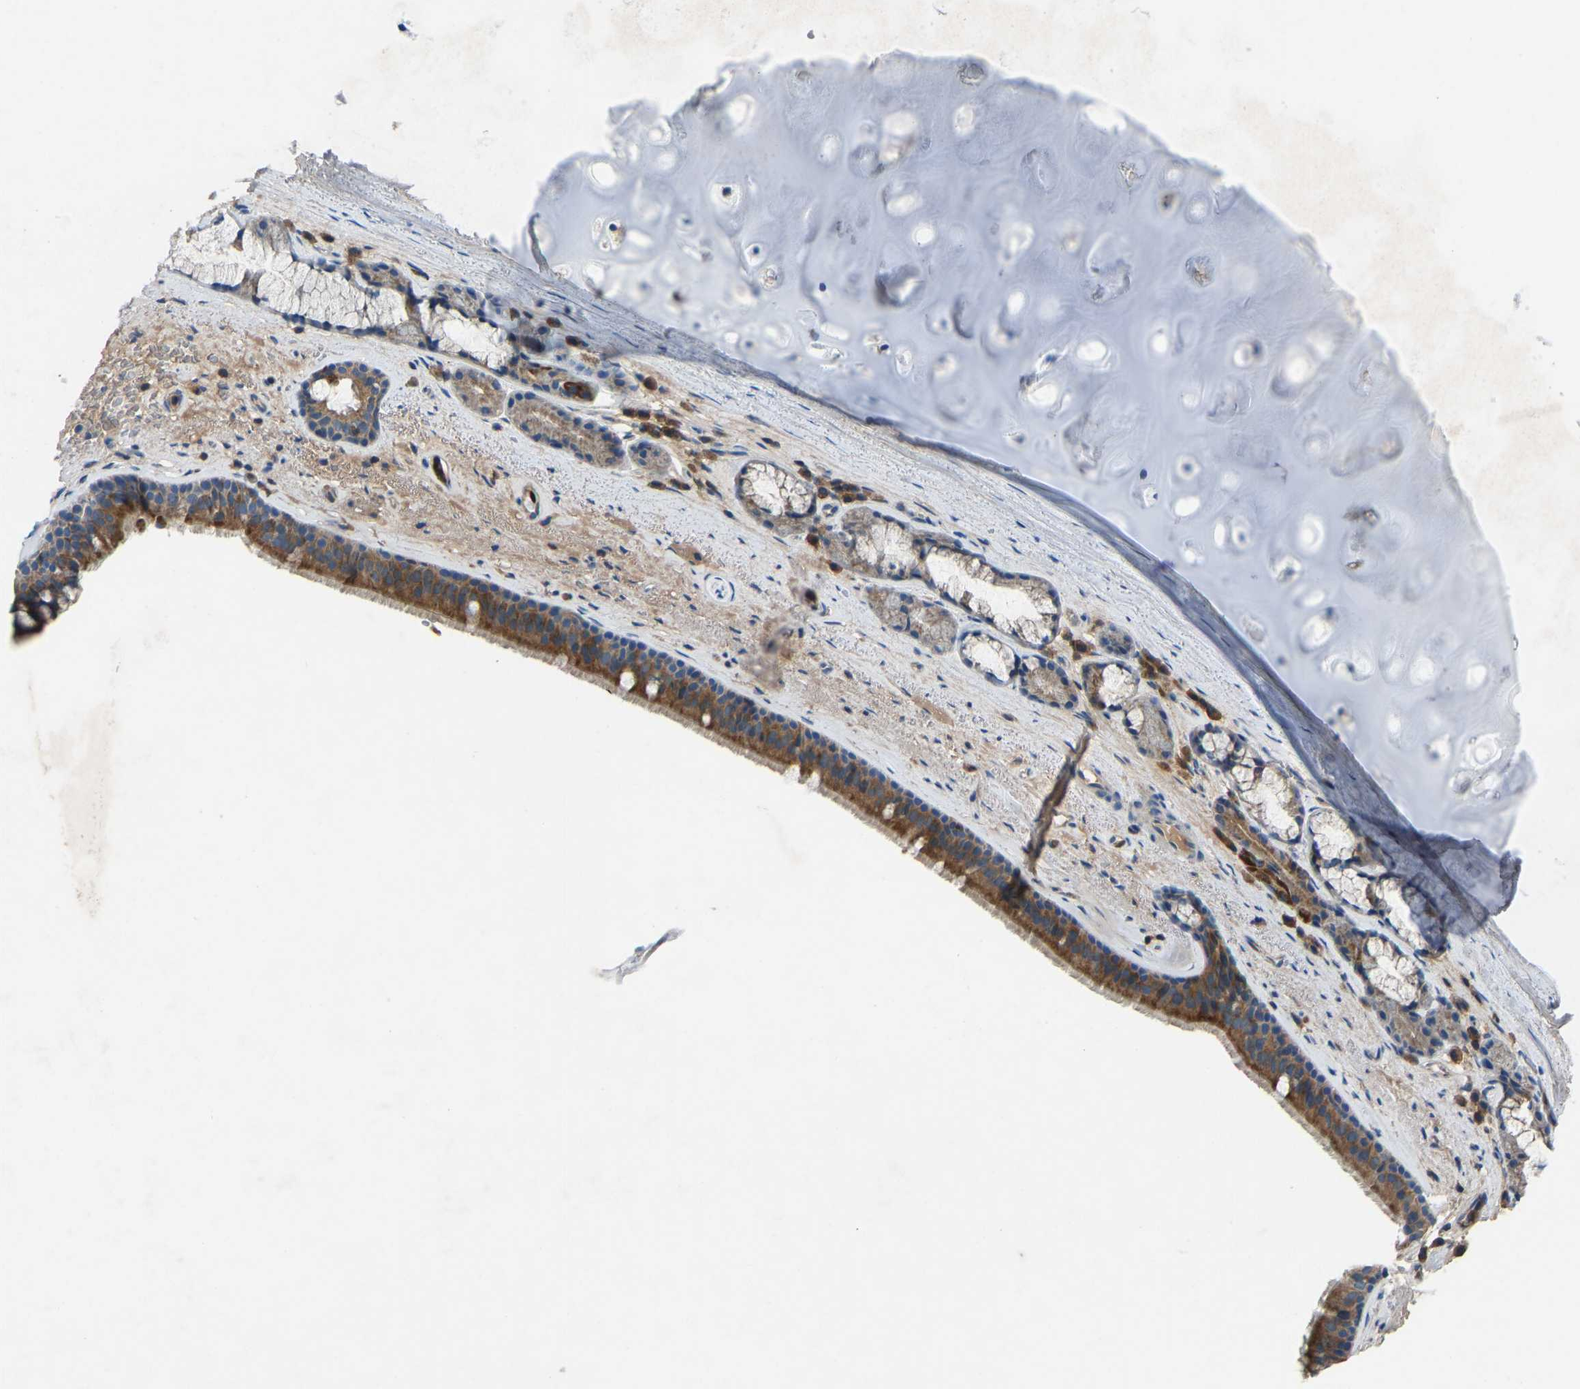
{"staining": {"intensity": "strong", "quantity": ">75%", "location": "cytoplasmic/membranous"}, "tissue": "bronchus", "cell_type": "Respiratory epithelial cells", "image_type": "normal", "snomed": [{"axis": "morphology", "description": "Normal tissue, NOS"}, {"axis": "topography", "description": "Cartilage tissue"}], "caption": "About >75% of respiratory epithelial cells in unremarkable human bronchus show strong cytoplasmic/membranous protein expression as visualized by brown immunohistochemical staining.", "gene": "GRK6", "patient": {"sex": "female", "age": 63}}